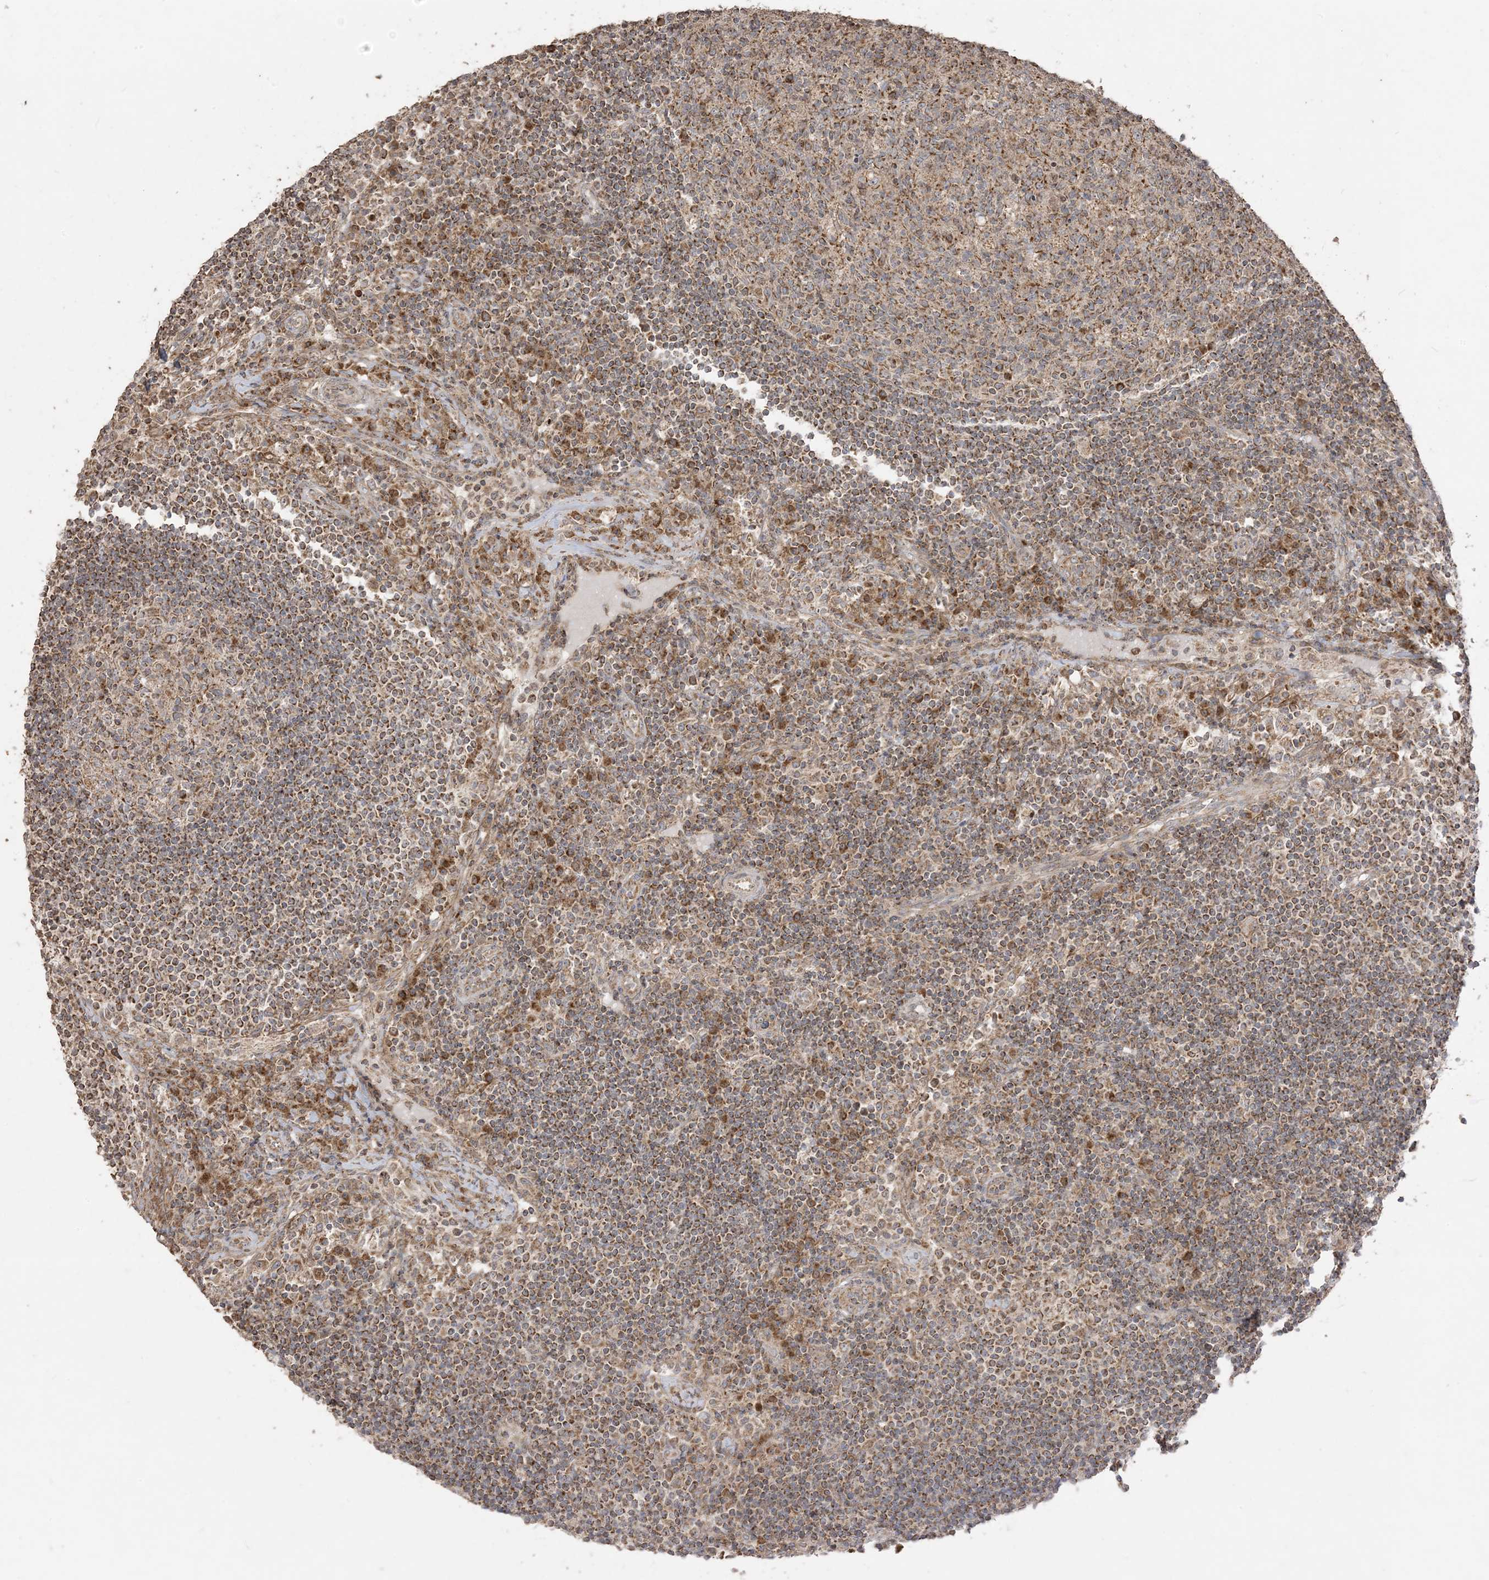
{"staining": {"intensity": "moderate", "quantity": ">75%", "location": "cytoplasmic/membranous"}, "tissue": "lymph node", "cell_type": "Germinal center cells", "image_type": "normal", "snomed": [{"axis": "morphology", "description": "Normal tissue, NOS"}, {"axis": "topography", "description": "Lymph node"}], "caption": "Lymph node stained with IHC displays moderate cytoplasmic/membranous positivity in about >75% of germinal center cells.", "gene": "SIRT3", "patient": {"sex": "female", "age": 53}}